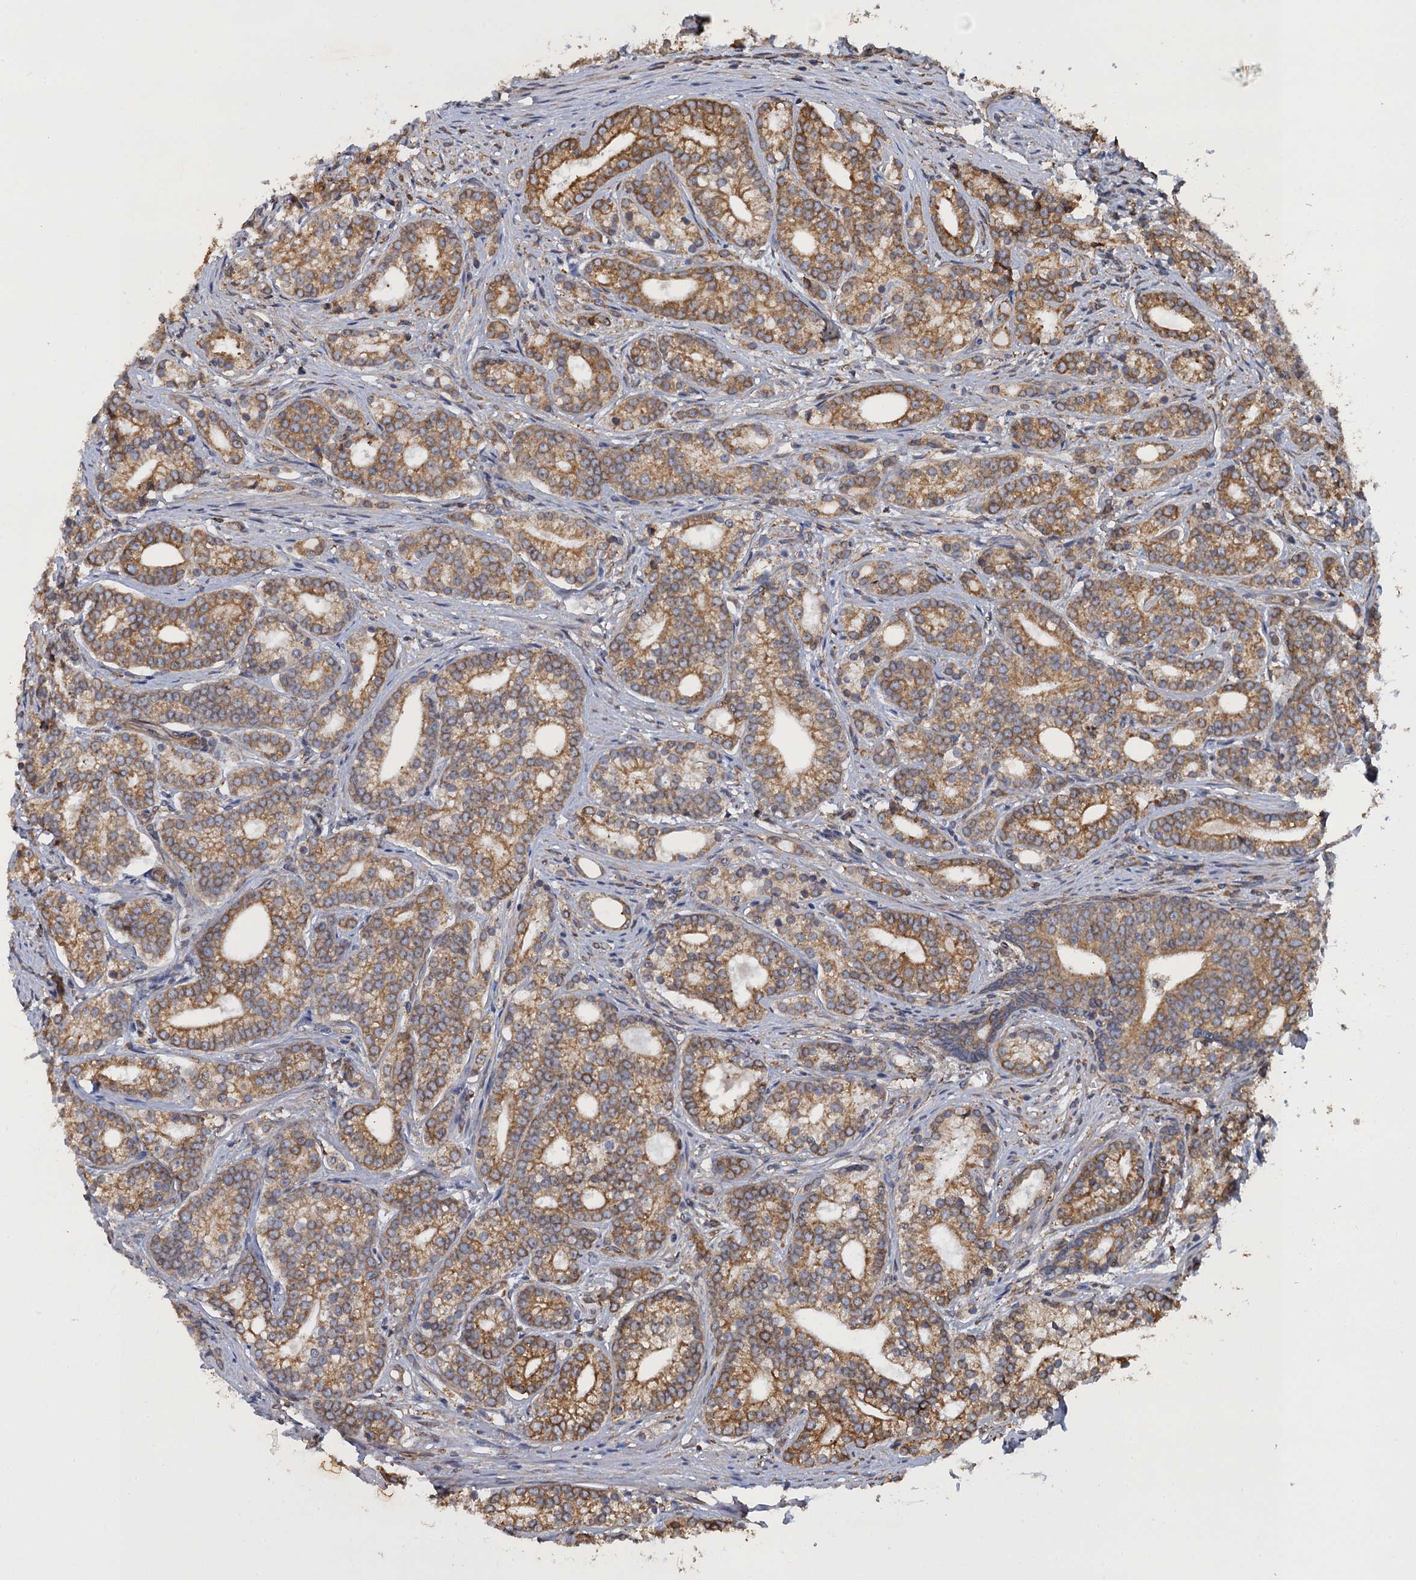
{"staining": {"intensity": "moderate", "quantity": ">75%", "location": "cytoplasmic/membranous"}, "tissue": "prostate cancer", "cell_type": "Tumor cells", "image_type": "cancer", "snomed": [{"axis": "morphology", "description": "Adenocarcinoma, Low grade"}, {"axis": "topography", "description": "Prostate"}], "caption": "Adenocarcinoma (low-grade) (prostate) stained with a protein marker displays moderate staining in tumor cells.", "gene": "ARMC5", "patient": {"sex": "male", "age": 71}}